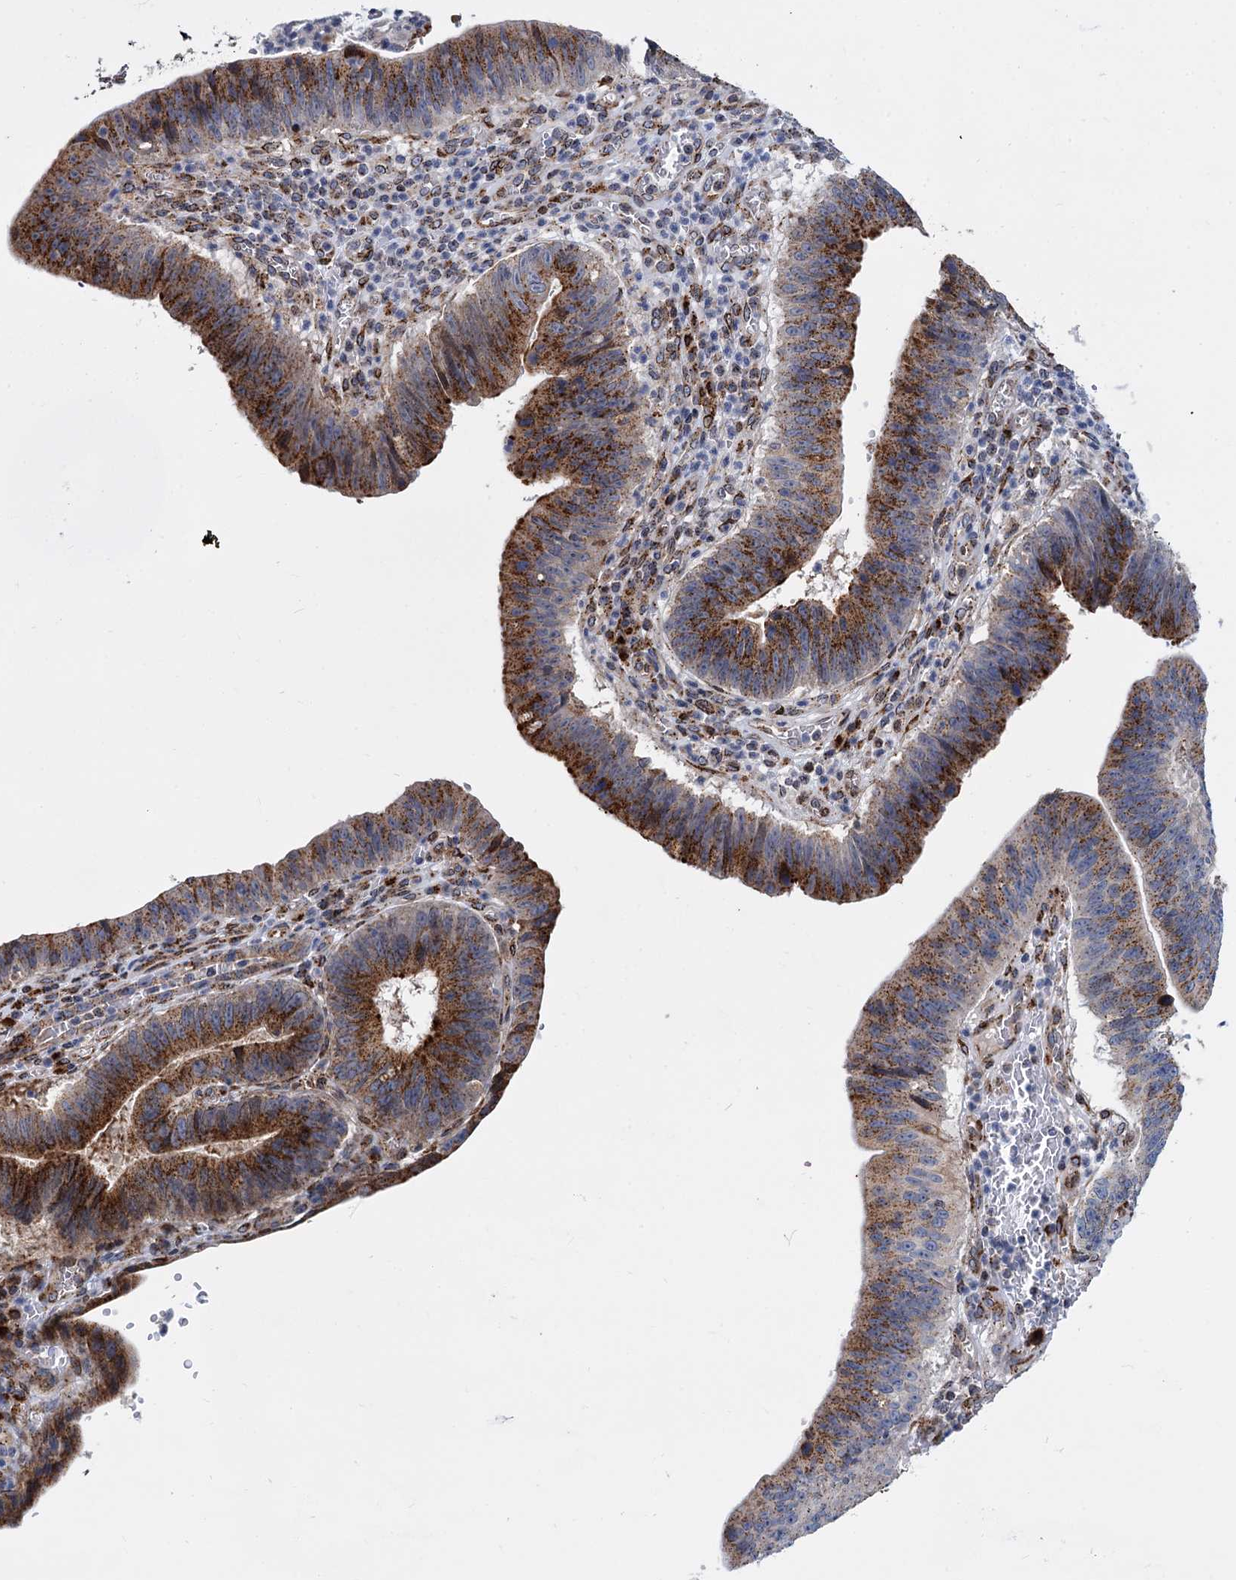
{"staining": {"intensity": "strong", "quantity": ">75%", "location": "cytoplasmic/membranous"}, "tissue": "stomach cancer", "cell_type": "Tumor cells", "image_type": "cancer", "snomed": [{"axis": "morphology", "description": "Adenocarcinoma, NOS"}, {"axis": "topography", "description": "Stomach"}], "caption": "Protein expression analysis of adenocarcinoma (stomach) displays strong cytoplasmic/membranous positivity in approximately >75% of tumor cells. Using DAB (3,3'-diaminobenzidine) (brown) and hematoxylin (blue) stains, captured at high magnification using brightfield microscopy.", "gene": "SUPT20H", "patient": {"sex": "male", "age": 59}}